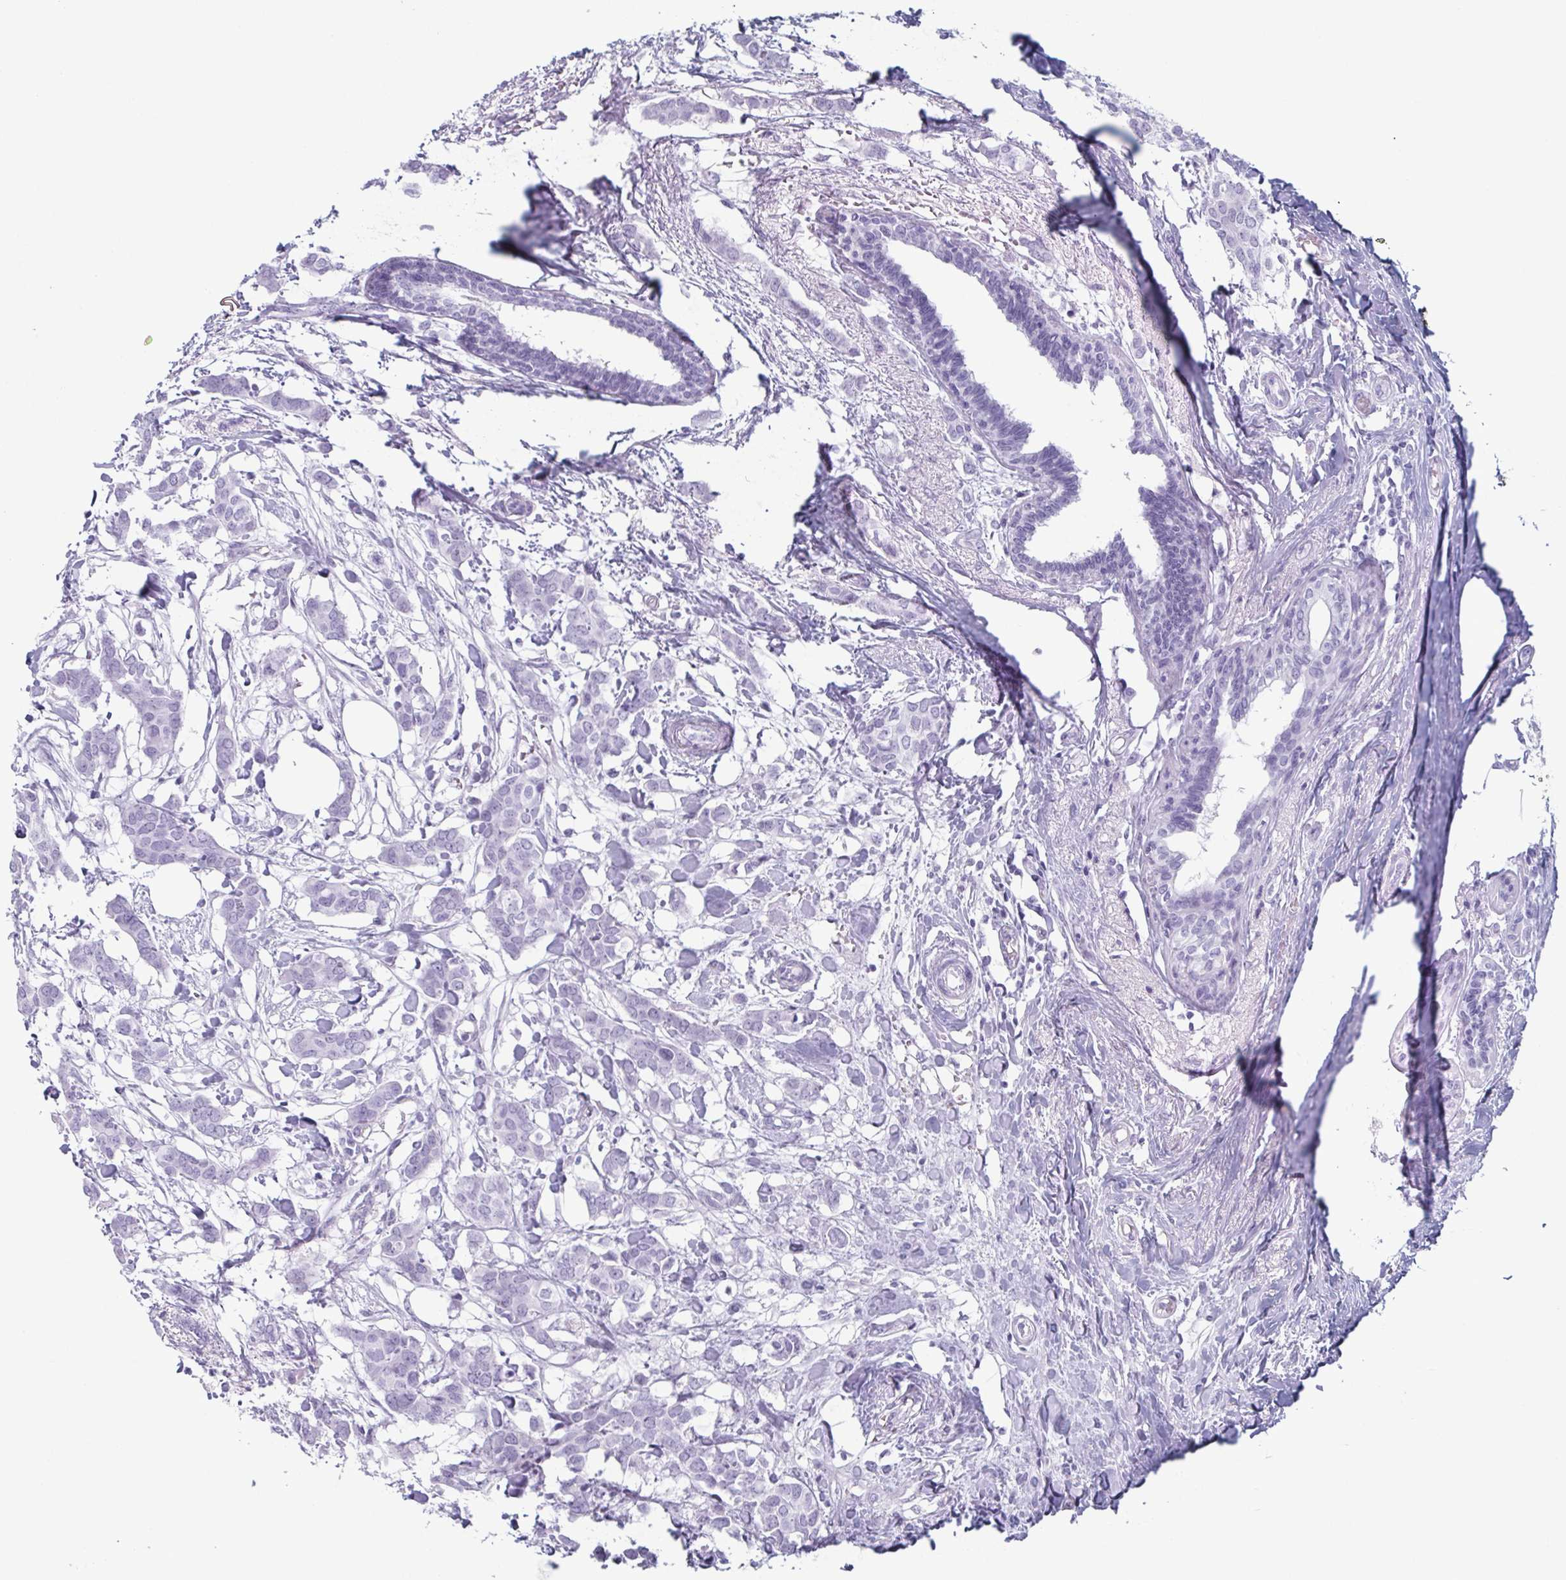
{"staining": {"intensity": "negative", "quantity": "none", "location": "none"}, "tissue": "breast cancer", "cell_type": "Tumor cells", "image_type": "cancer", "snomed": [{"axis": "morphology", "description": "Duct carcinoma"}, {"axis": "topography", "description": "Breast"}], "caption": "Immunohistochemistry of human breast intraductal carcinoma exhibits no positivity in tumor cells.", "gene": "ENKUR", "patient": {"sex": "female", "age": 62}}